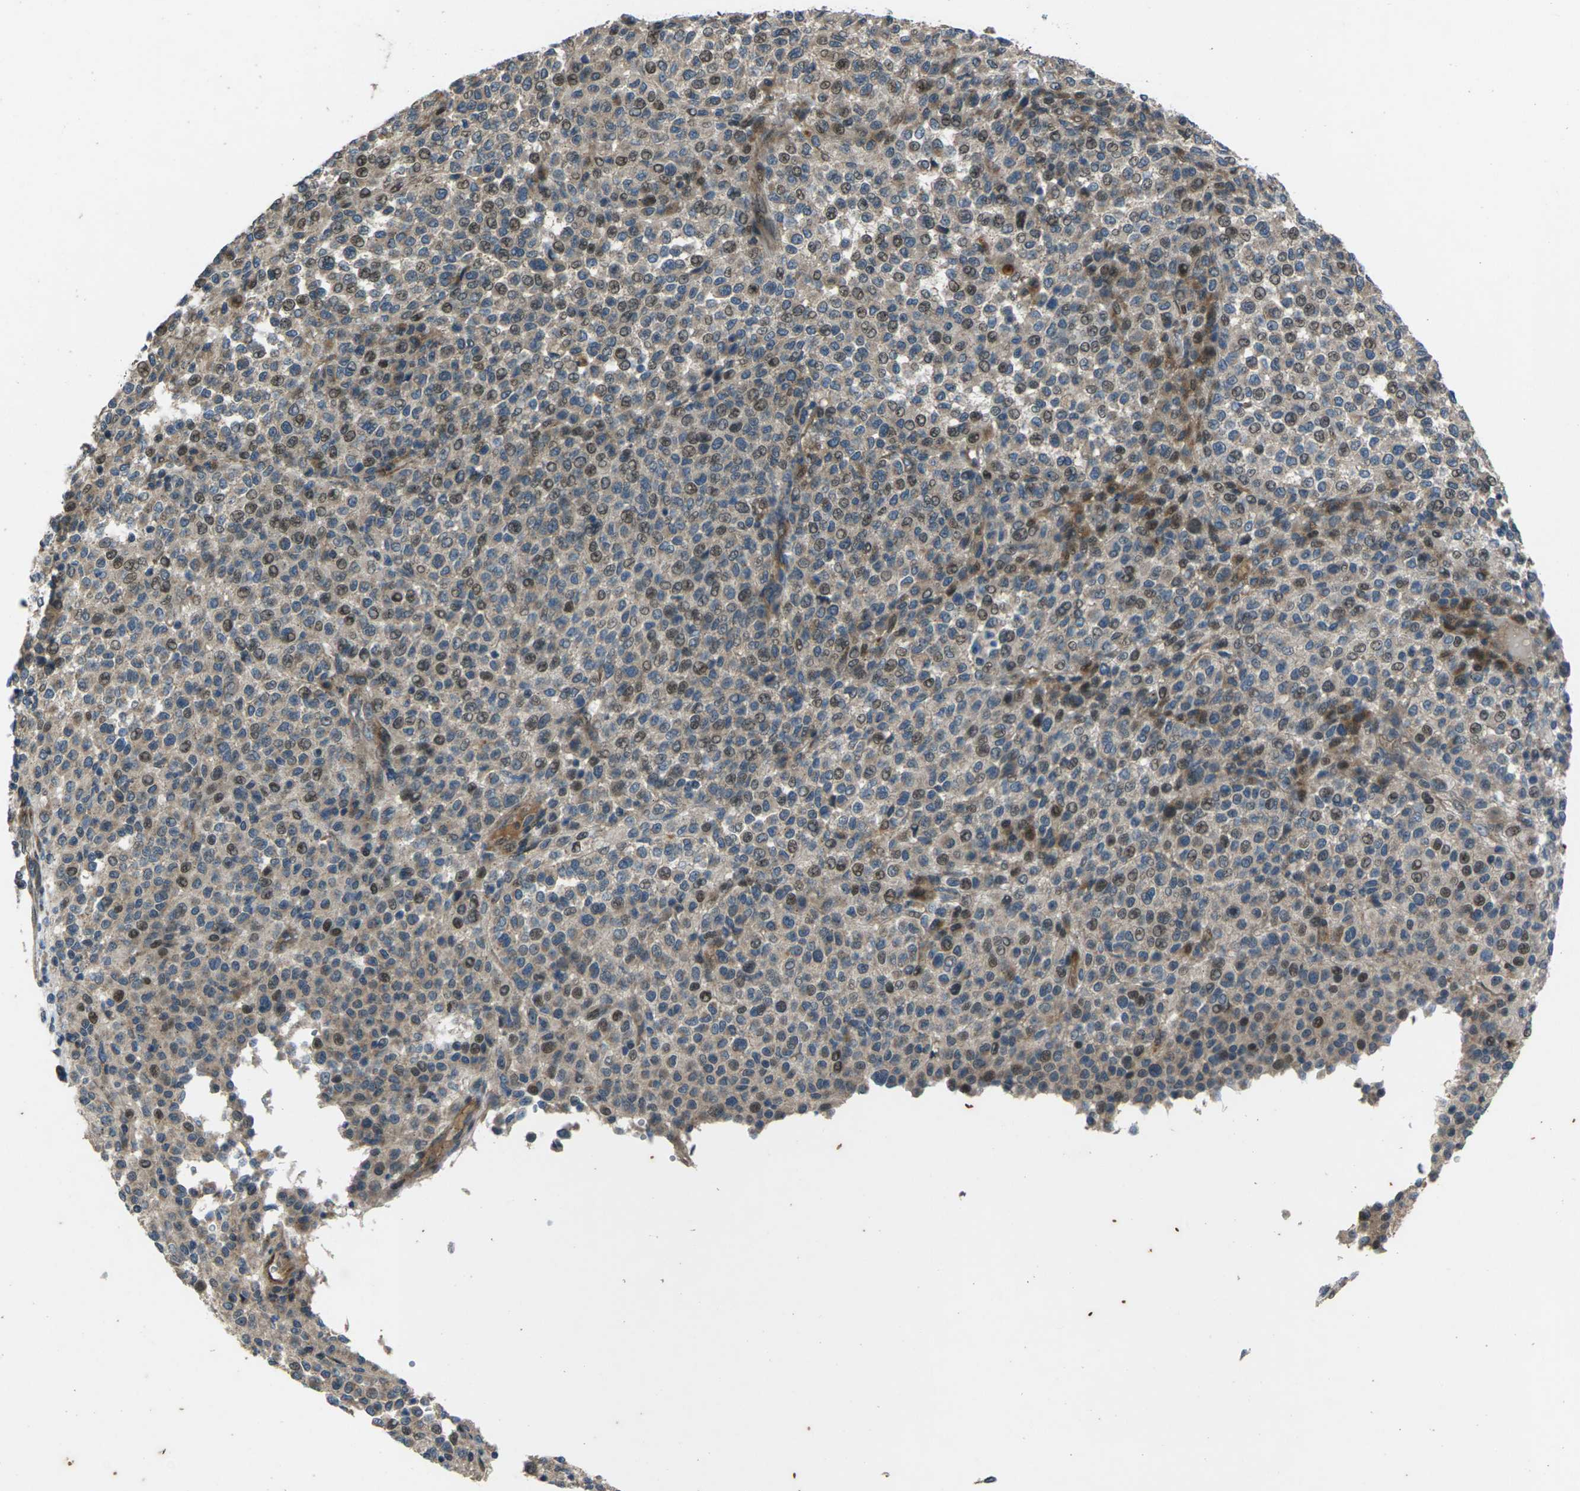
{"staining": {"intensity": "moderate", "quantity": "25%-75%", "location": "nuclear"}, "tissue": "melanoma", "cell_type": "Tumor cells", "image_type": "cancer", "snomed": [{"axis": "morphology", "description": "Malignant melanoma, Metastatic site"}, {"axis": "topography", "description": "Pancreas"}], "caption": "A brown stain highlights moderate nuclear expression of a protein in malignant melanoma (metastatic site) tumor cells. (DAB (3,3'-diaminobenzidine) = brown stain, brightfield microscopy at high magnification).", "gene": "EDNRA", "patient": {"sex": "female", "age": 30}}